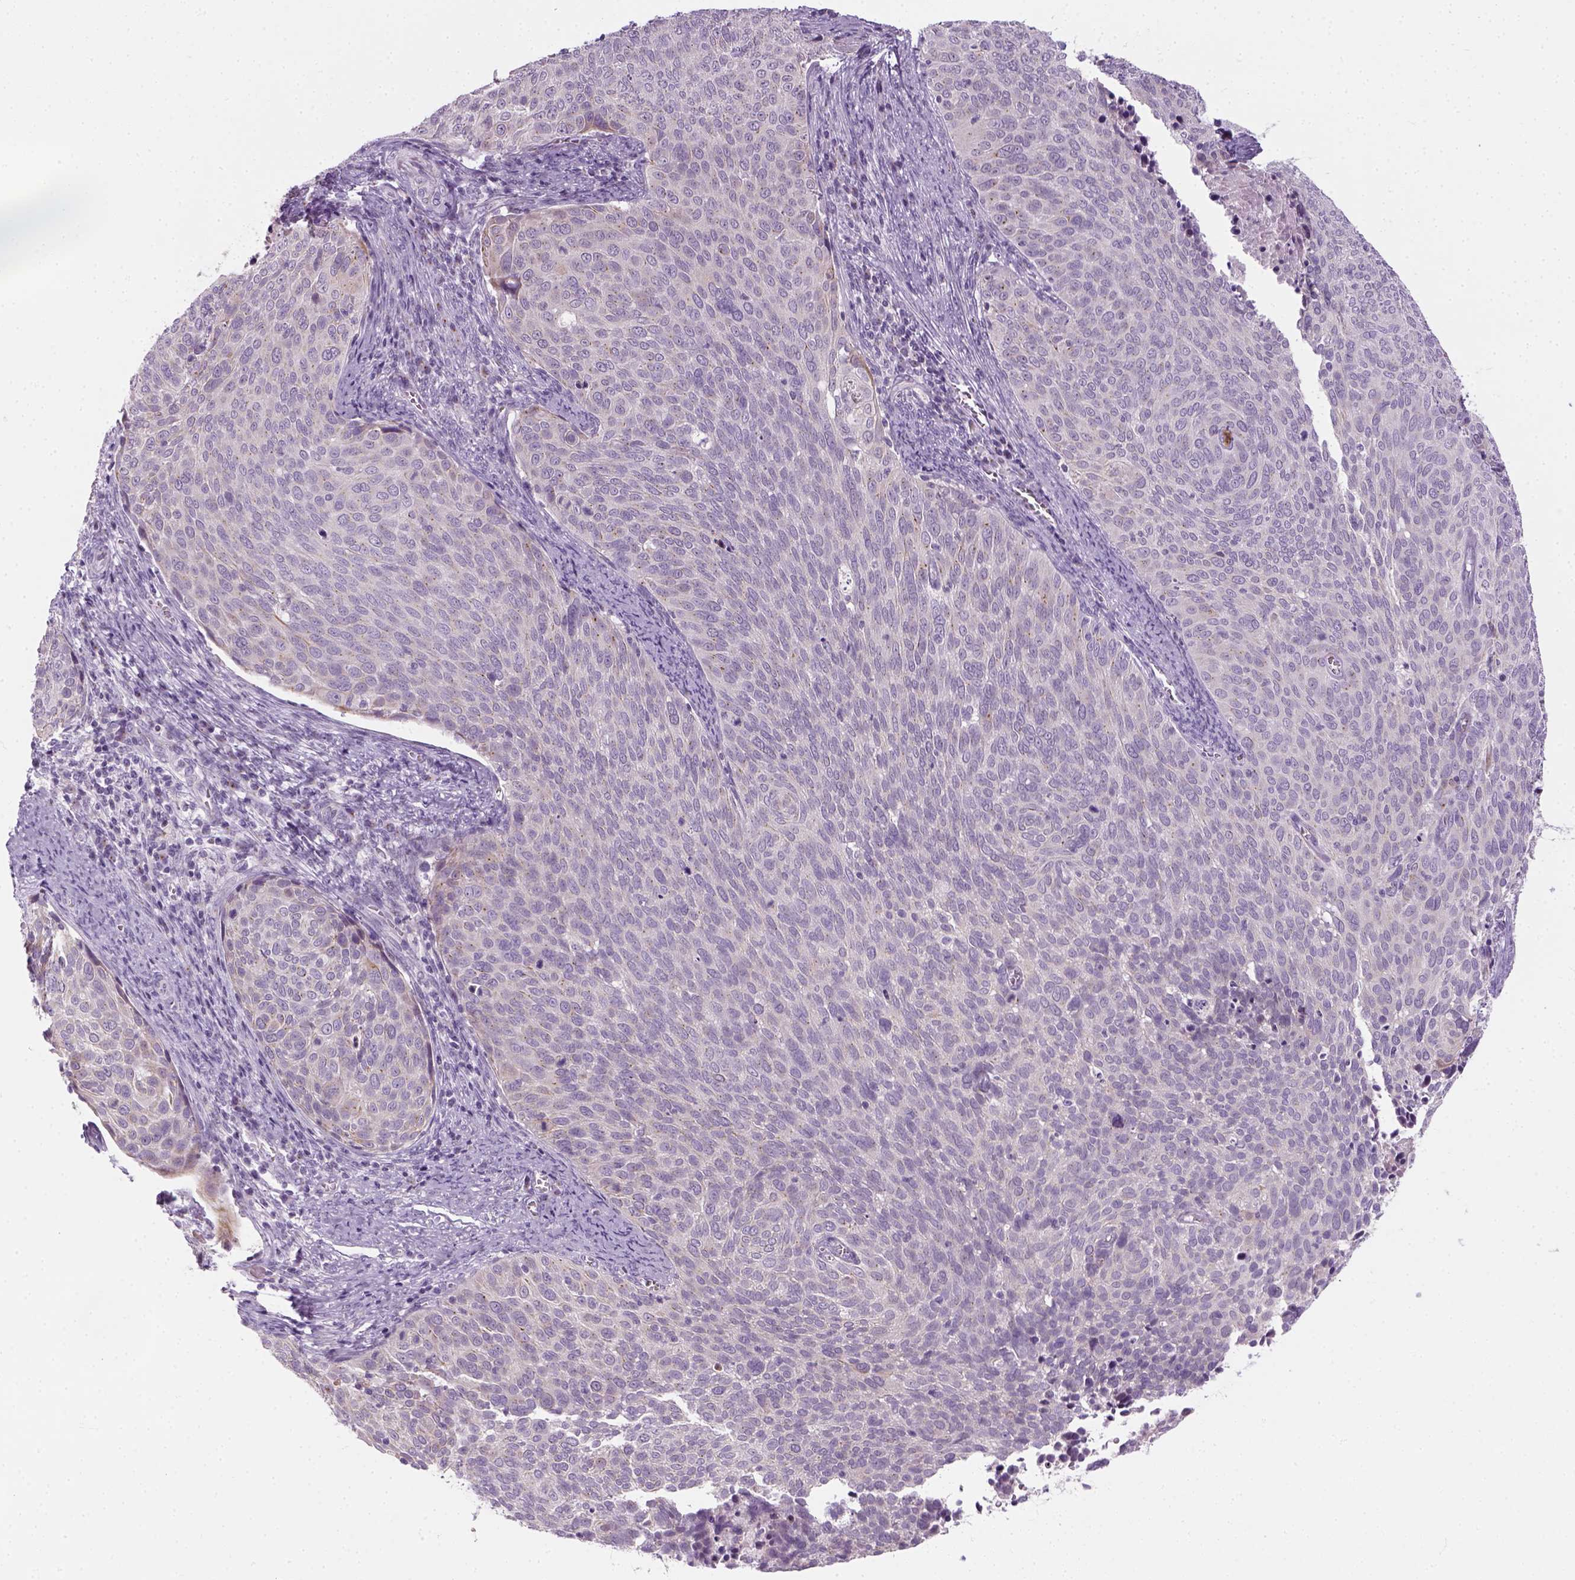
{"staining": {"intensity": "negative", "quantity": "none", "location": "none"}, "tissue": "cervical cancer", "cell_type": "Tumor cells", "image_type": "cancer", "snomed": [{"axis": "morphology", "description": "Squamous cell carcinoma, NOS"}, {"axis": "topography", "description": "Cervix"}], "caption": "Cervical squamous cell carcinoma stained for a protein using immunohistochemistry shows no positivity tumor cells.", "gene": "IL4", "patient": {"sex": "female", "age": 39}}